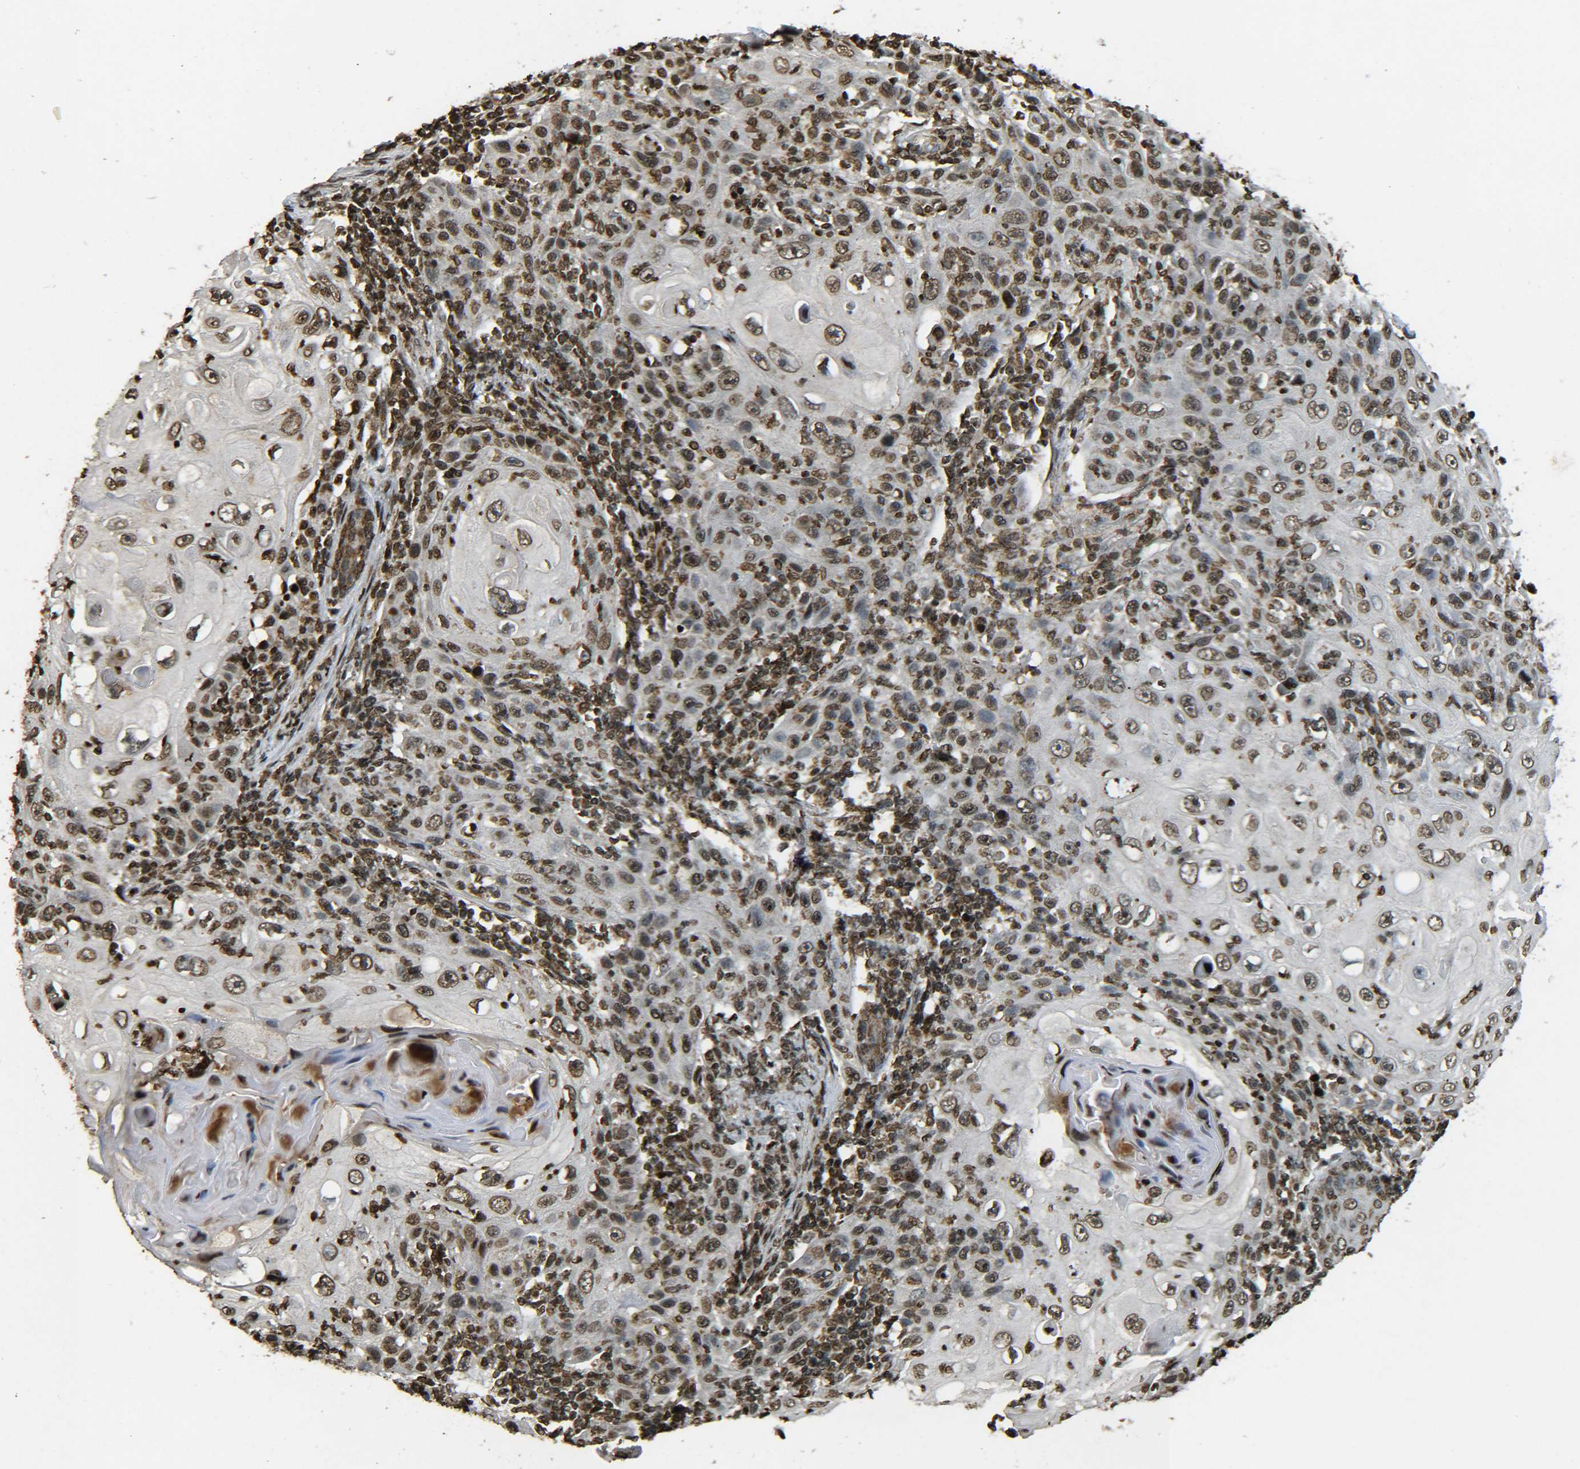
{"staining": {"intensity": "moderate", "quantity": ">75%", "location": "nuclear"}, "tissue": "skin cancer", "cell_type": "Tumor cells", "image_type": "cancer", "snomed": [{"axis": "morphology", "description": "Squamous cell carcinoma, NOS"}, {"axis": "topography", "description": "Skin"}], "caption": "Immunohistochemical staining of squamous cell carcinoma (skin) exhibits moderate nuclear protein expression in approximately >75% of tumor cells.", "gene": "NEUROG2", "patient": {"sex": "female", "age": 88}}